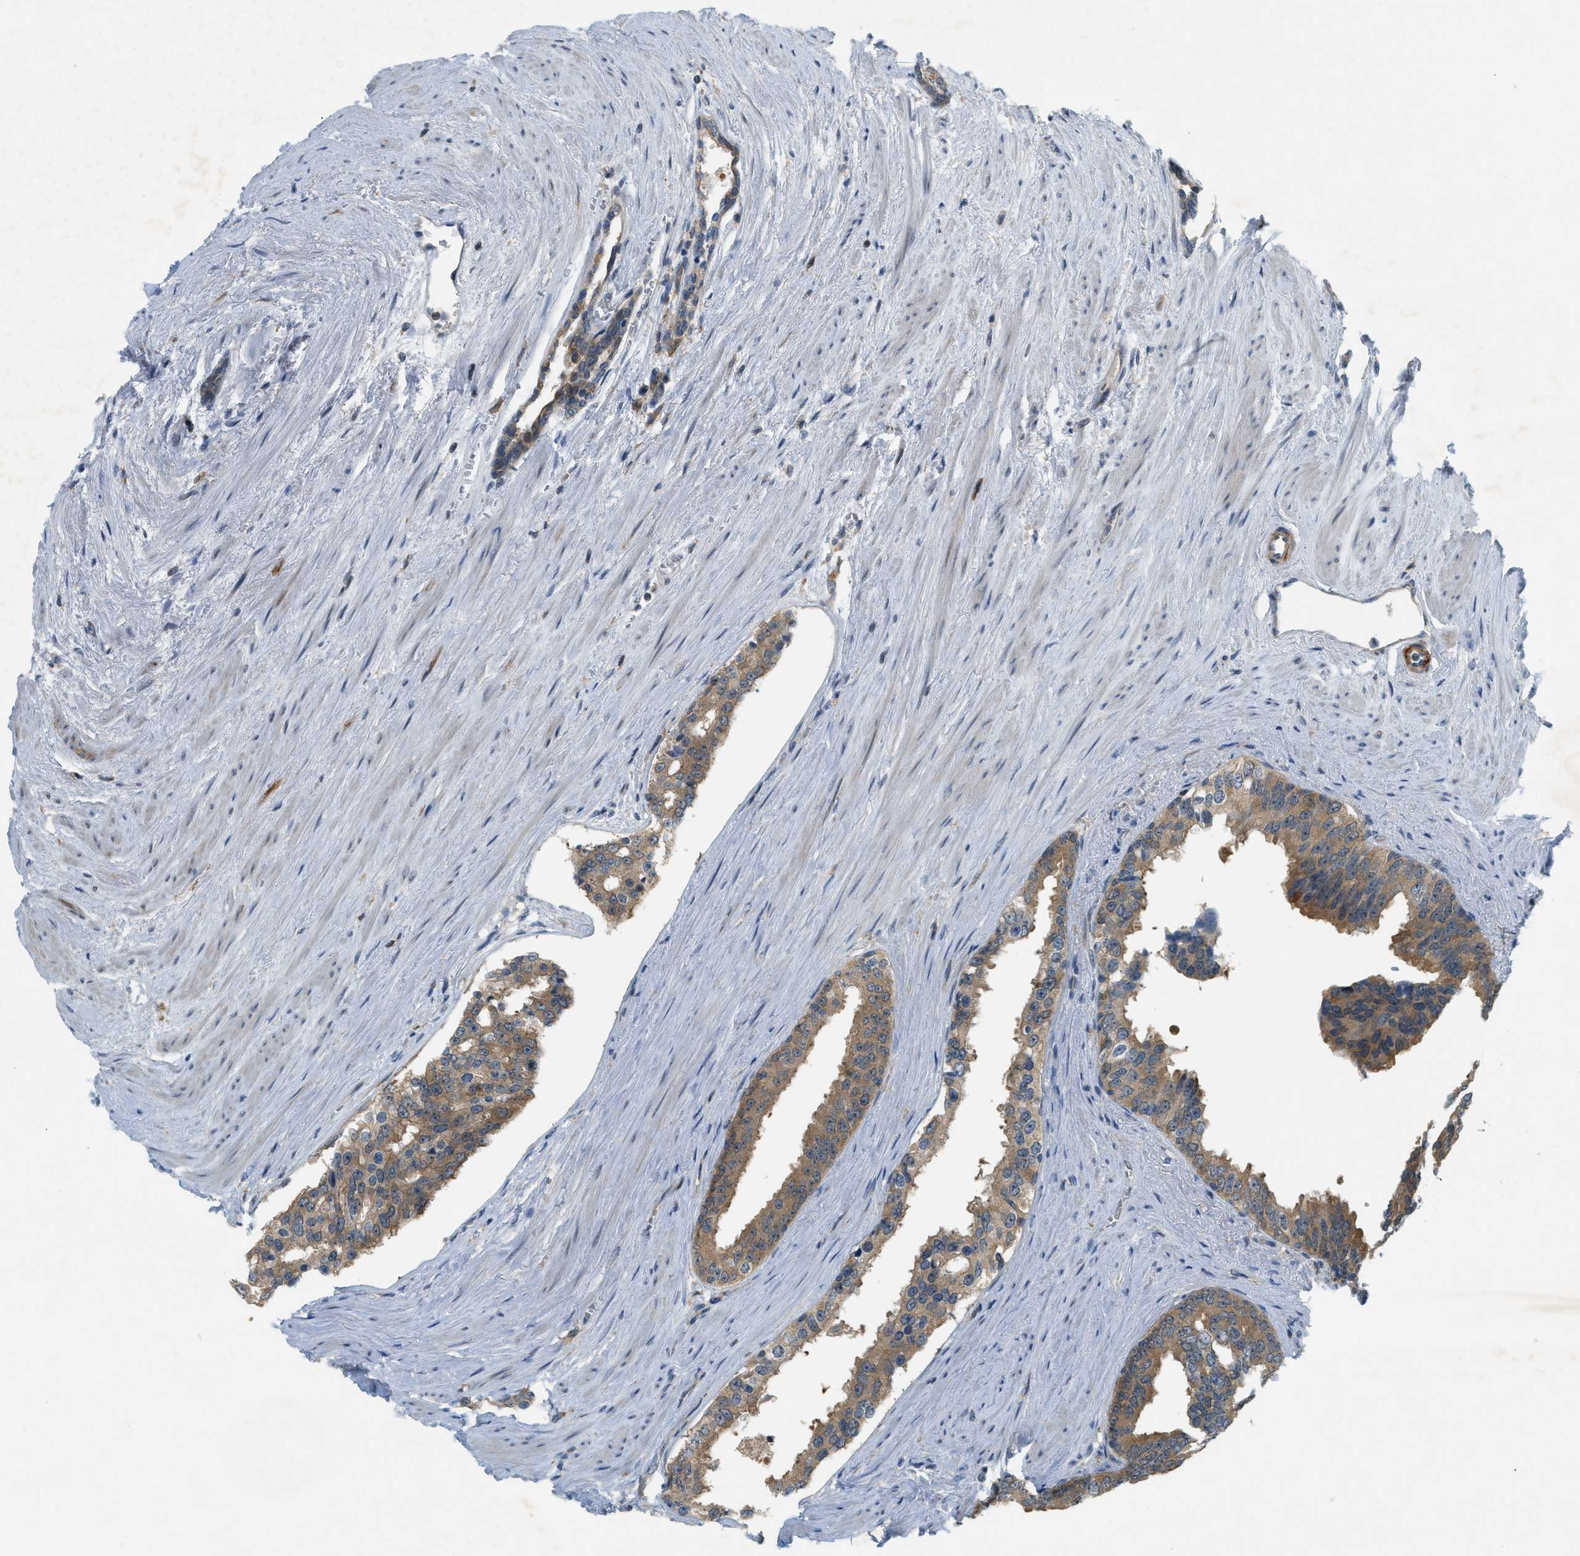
{"staining": {"intensity": "moderate", "quantity": ">75%", "location": "cytoplasmic/membranous"}, "tissue": "prostate cancer", "cell_type": "Tumor cells", "image_type": "cancer", "snomed": [{"axis": "morphology", "description": "Adenocarcinoma, High grade"}, {"axis": "topography", "description": "Prostate"}], "caption": "High-magnification brightfield microscopy of adenocarcinoma (high-grade) (prostate) stained with DAB (brown) and counterstained with hematoxylin (blue). tumor cells exhibit moderate cytoplasmic/membranous positivity is appreciated in about>75% of cells.", "gene": "PDCL3", "patient": {"sex": "male", "age": 71}}